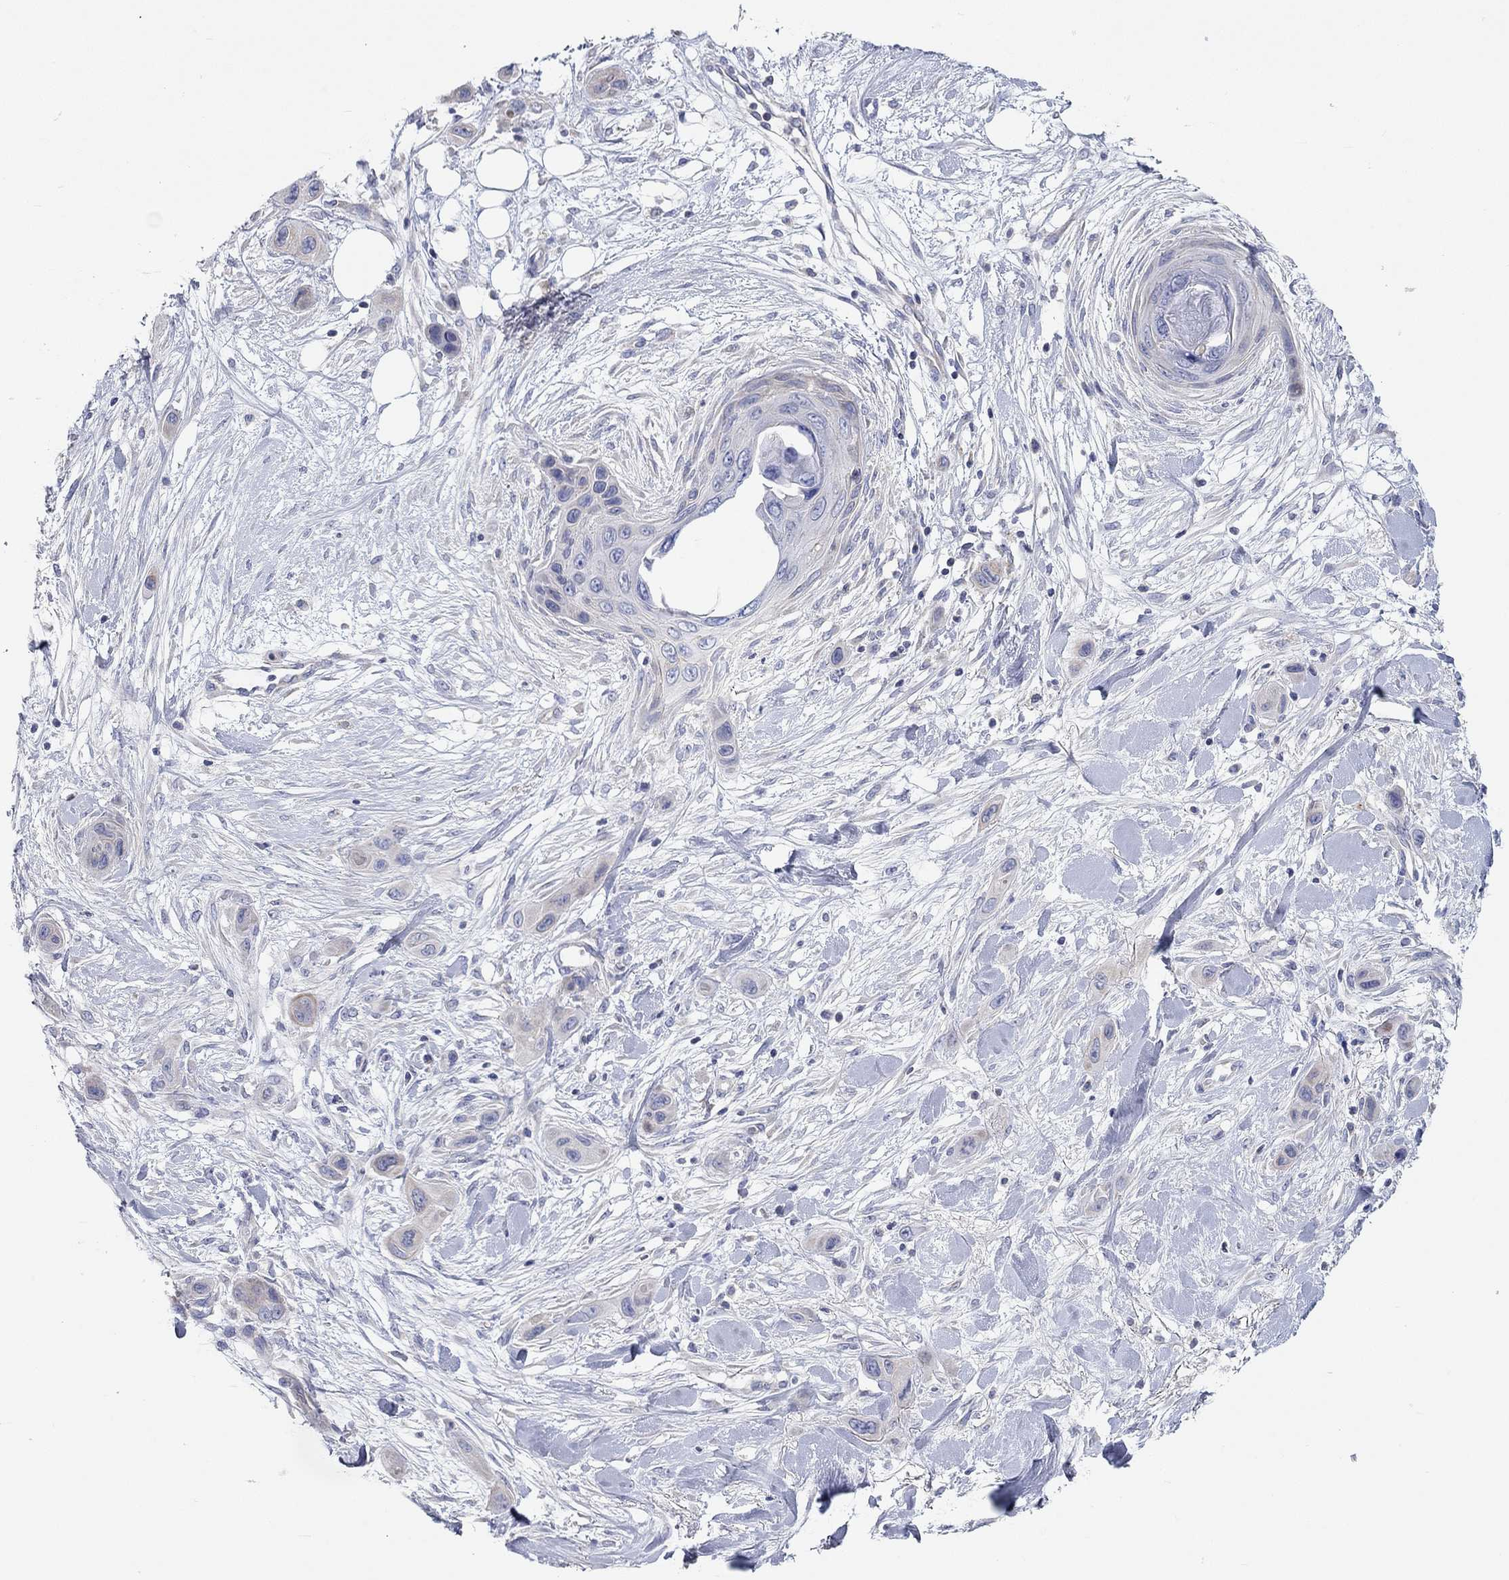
{"staining": {"intensity": "negative", "quantity": "none", "location": "none"}, "tissue": "skin cancer", "cell_type": "Tumor cells", "image_type": "cancer", "snomed": [{"axis": "morphology", "description": "Squamous cell carcinoma, NOS"}, {"axis": "topography", "description": "Skin"}], "caption": "This histopathology image is of squamous cell carcinoma (skin) stained with IHC to label a protein in brown with the nuclei are counter-stained blue. There is no expression in tumor cells. (DAB (3,3'-diaminobenzidine) immunohistochemistry (IHC), high magnification).", "gene": "RCAN1", "patient": {"sex": "male", "age": 79}}